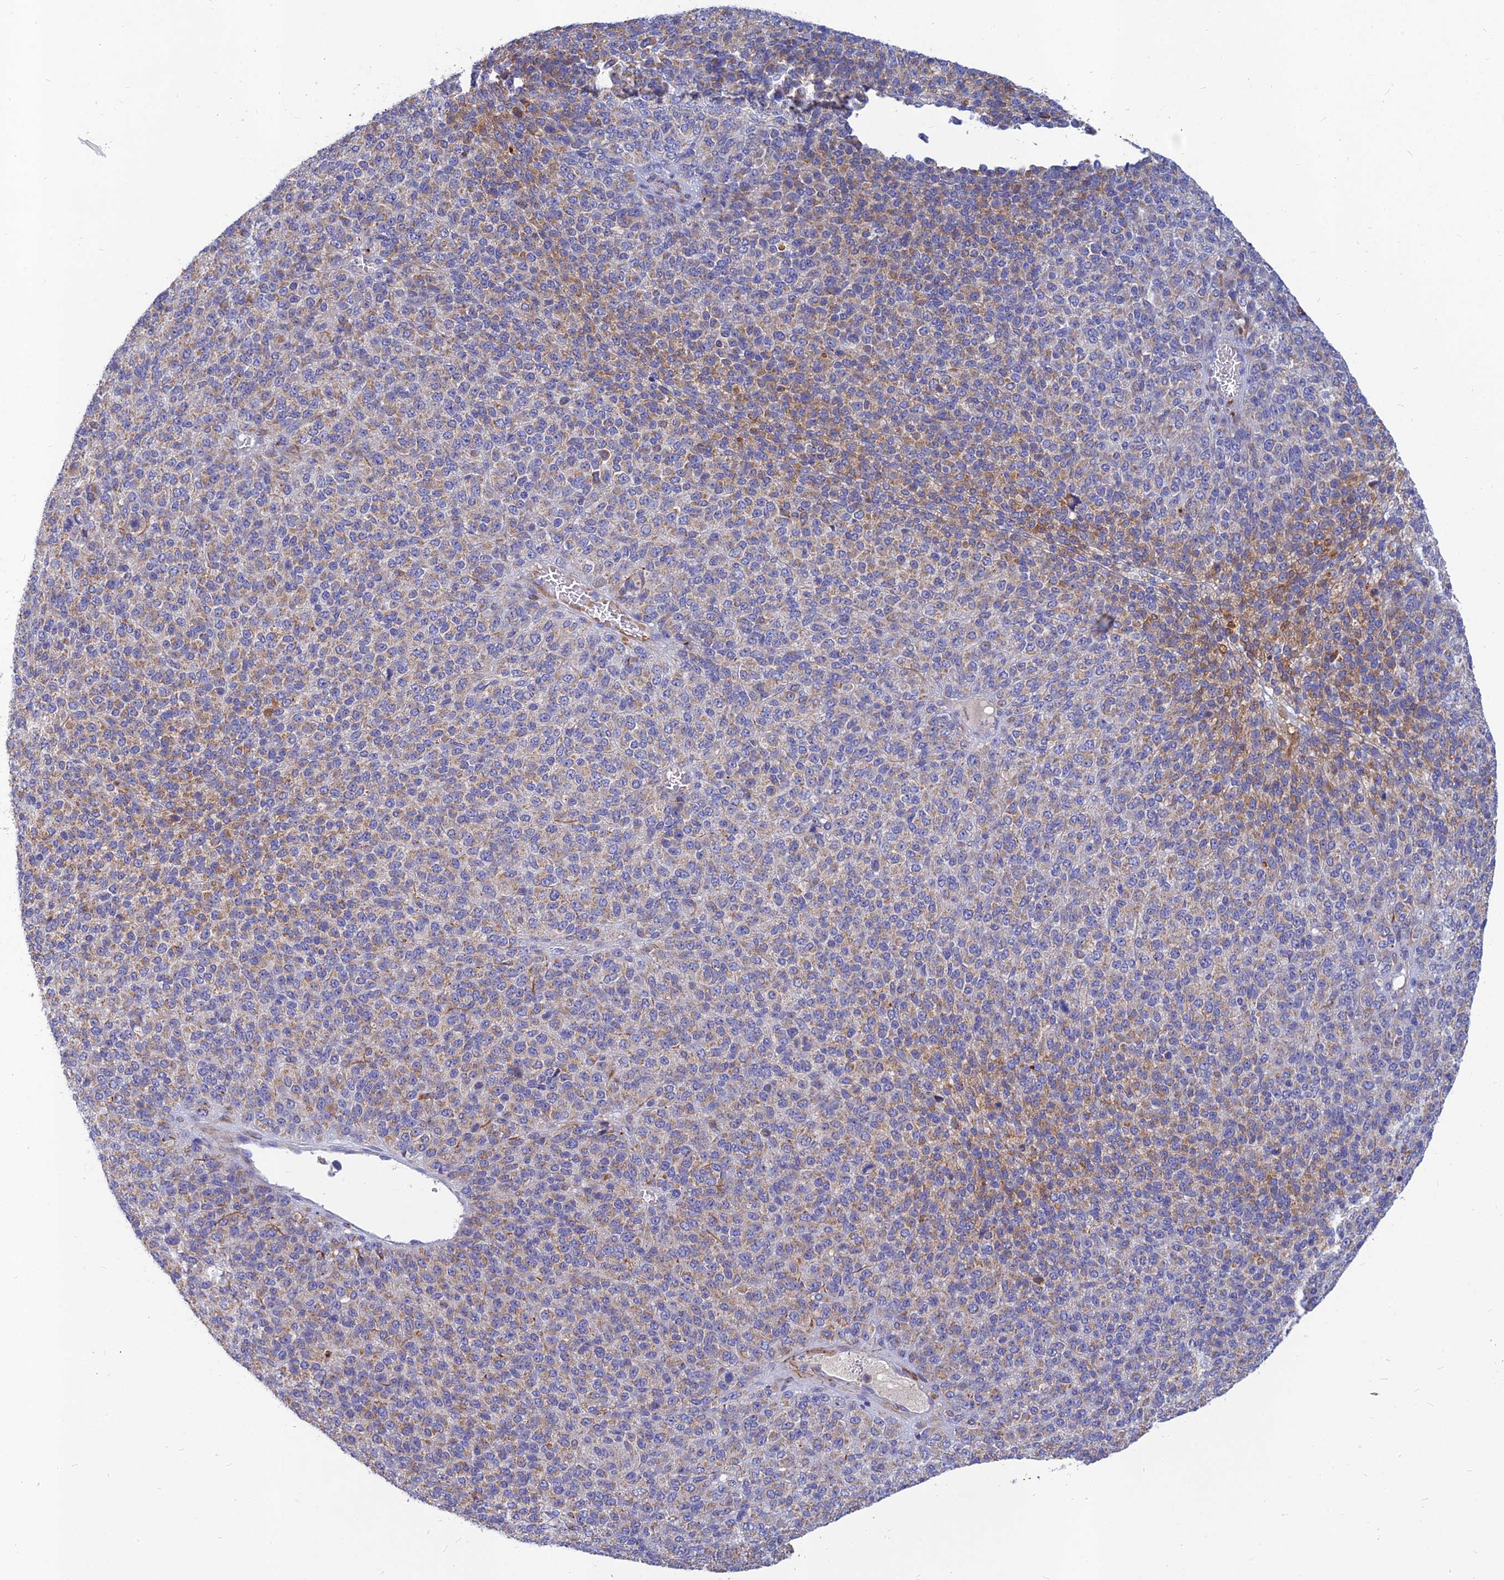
{"staining": {"intensity": "moderate", "quantity": "25%-75%", "location": "cytoplasmic/membranous"}, "tissue": "melanoma", "cell_type": "Tumor cells", "image_type": "cancer", "snomed": [{"axis": "morphology", "description": "Malignant melanoma, Metastatic site"}, {"axis": "topography", "description": "Brain"}], "caption": "Immunohistochemical staining of human melanoma displays moderate cytoplasmic/membranous protein positivity in approximately 25%-75% of tumor cells. The staining was performed using DAB (3,3'-diaminobenzidine) to visualize the protein expression in brown, while the nuclei were stained in blue with hematoxylin (Magnification: 20x).", "gene": "CACNA1B", "patient": {"sex": "female", "age": 56}}